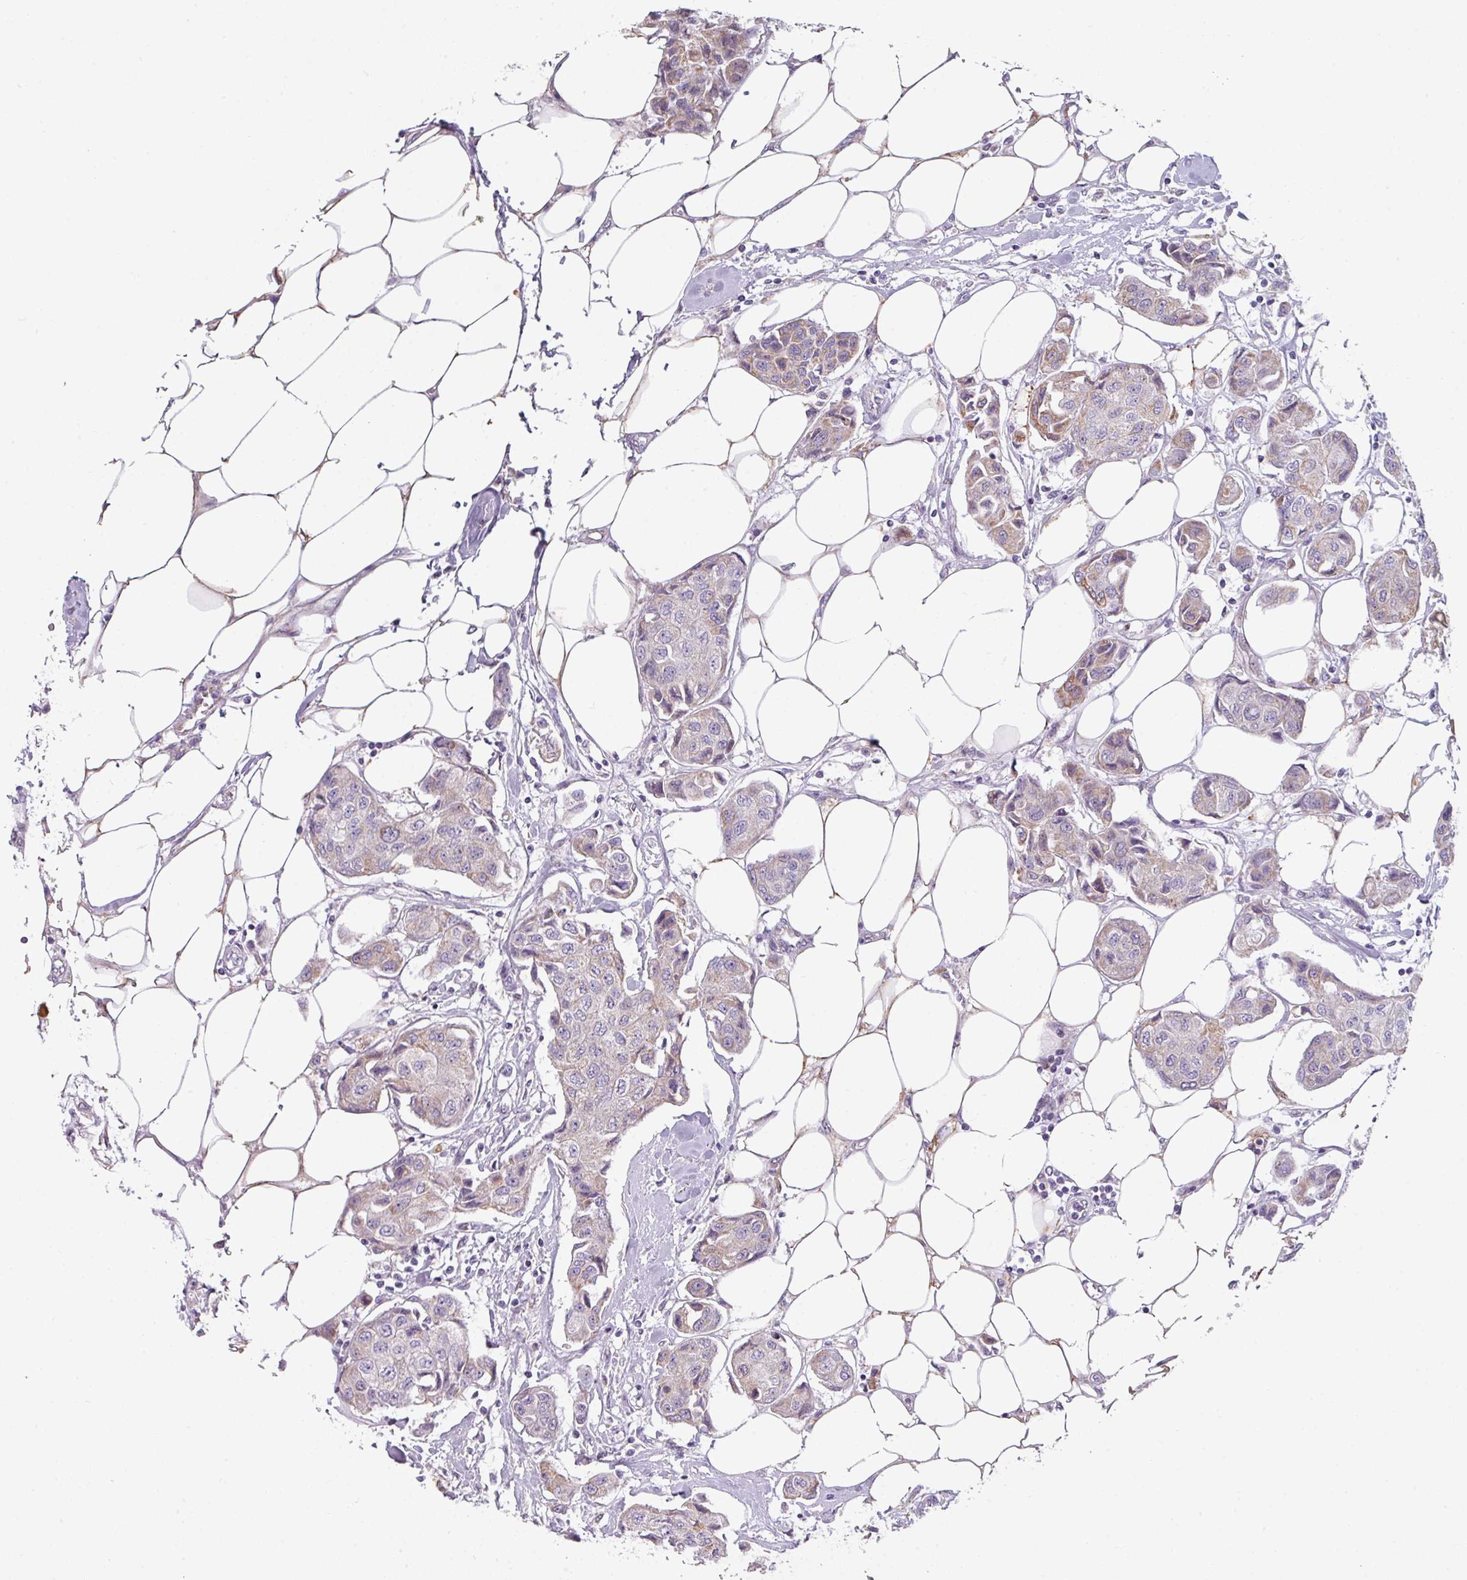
{"staining": {"intensity": "weak", "quantity": "25%-75%", "location": "cytoplasmic/membranous"}, "tissue": "breast cancer", "cell_type": "Tumor cells", "image_type": "cancer", "snomed": [{"axis": "morphology", "description": "Duct carcinoma"}, {"axis": "topography", "description": "Breast"}, {"axis": "topography", "description": "Lymph node"}], "caption": "A brown stain highlights weak cytoplasmic/membranous positivity of a protein in infiltrating ductal carcinoma (breast) tumor cells.", "gene": "C2orf68", "patient": {"sex": "female", "age": 80}}